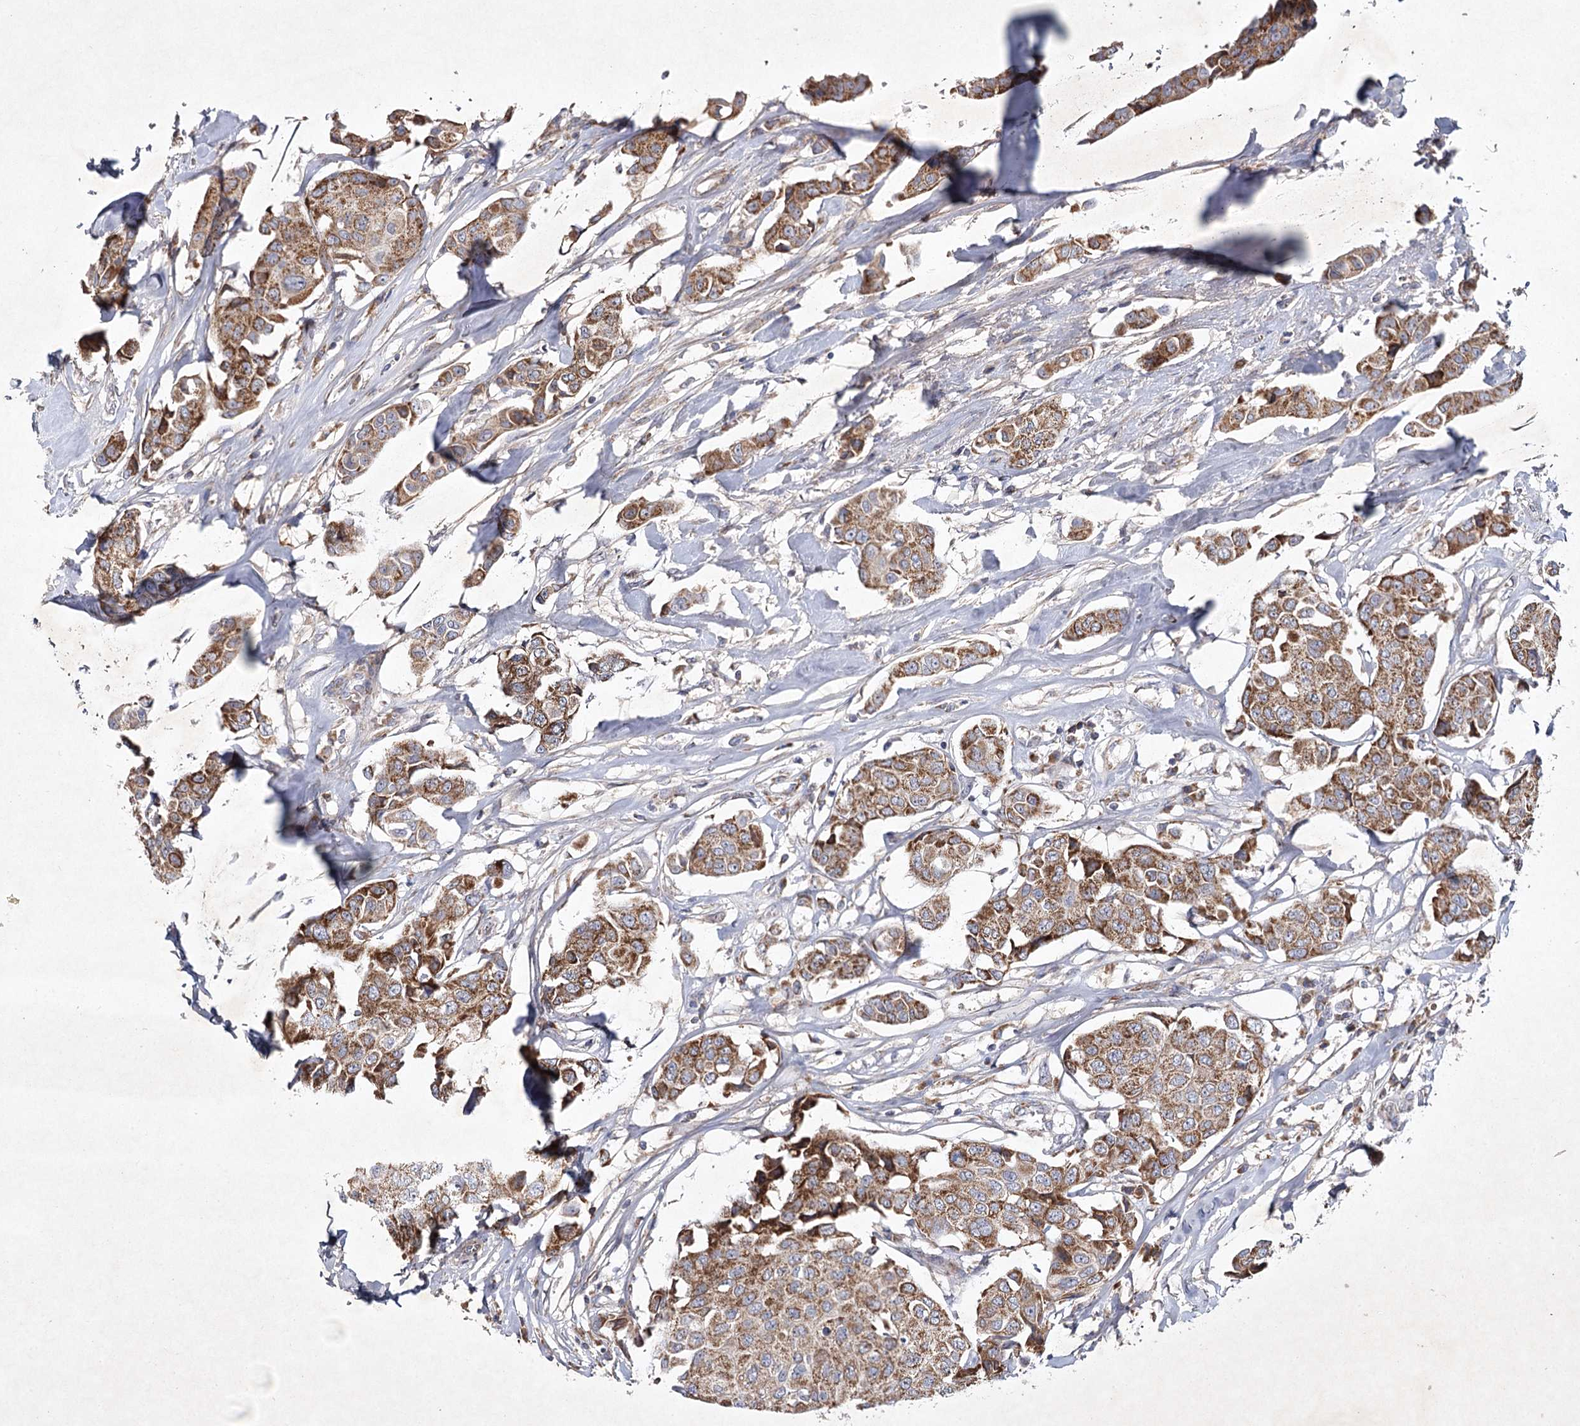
{"staining": {"intensity": "strong", "quantity": ">75%", "location": "cytoplasmic/membranous"}, "tissue": "breast cancer", "cell_type": "Tumor cells", "image_type": "cancer", "snomed": [{"axis": "morphology", "description": "Duct carcinoma"}, {"axis": "topography", "description": "Breast"}], "caption": "This is a histology image of immunohistochemistry staining of breast cancer, which shows strong positivity in the cytoplasmic/membranous of tumor cells.", "gene": "MRPL44", "patient": {"sex": "female", "age": 80}}